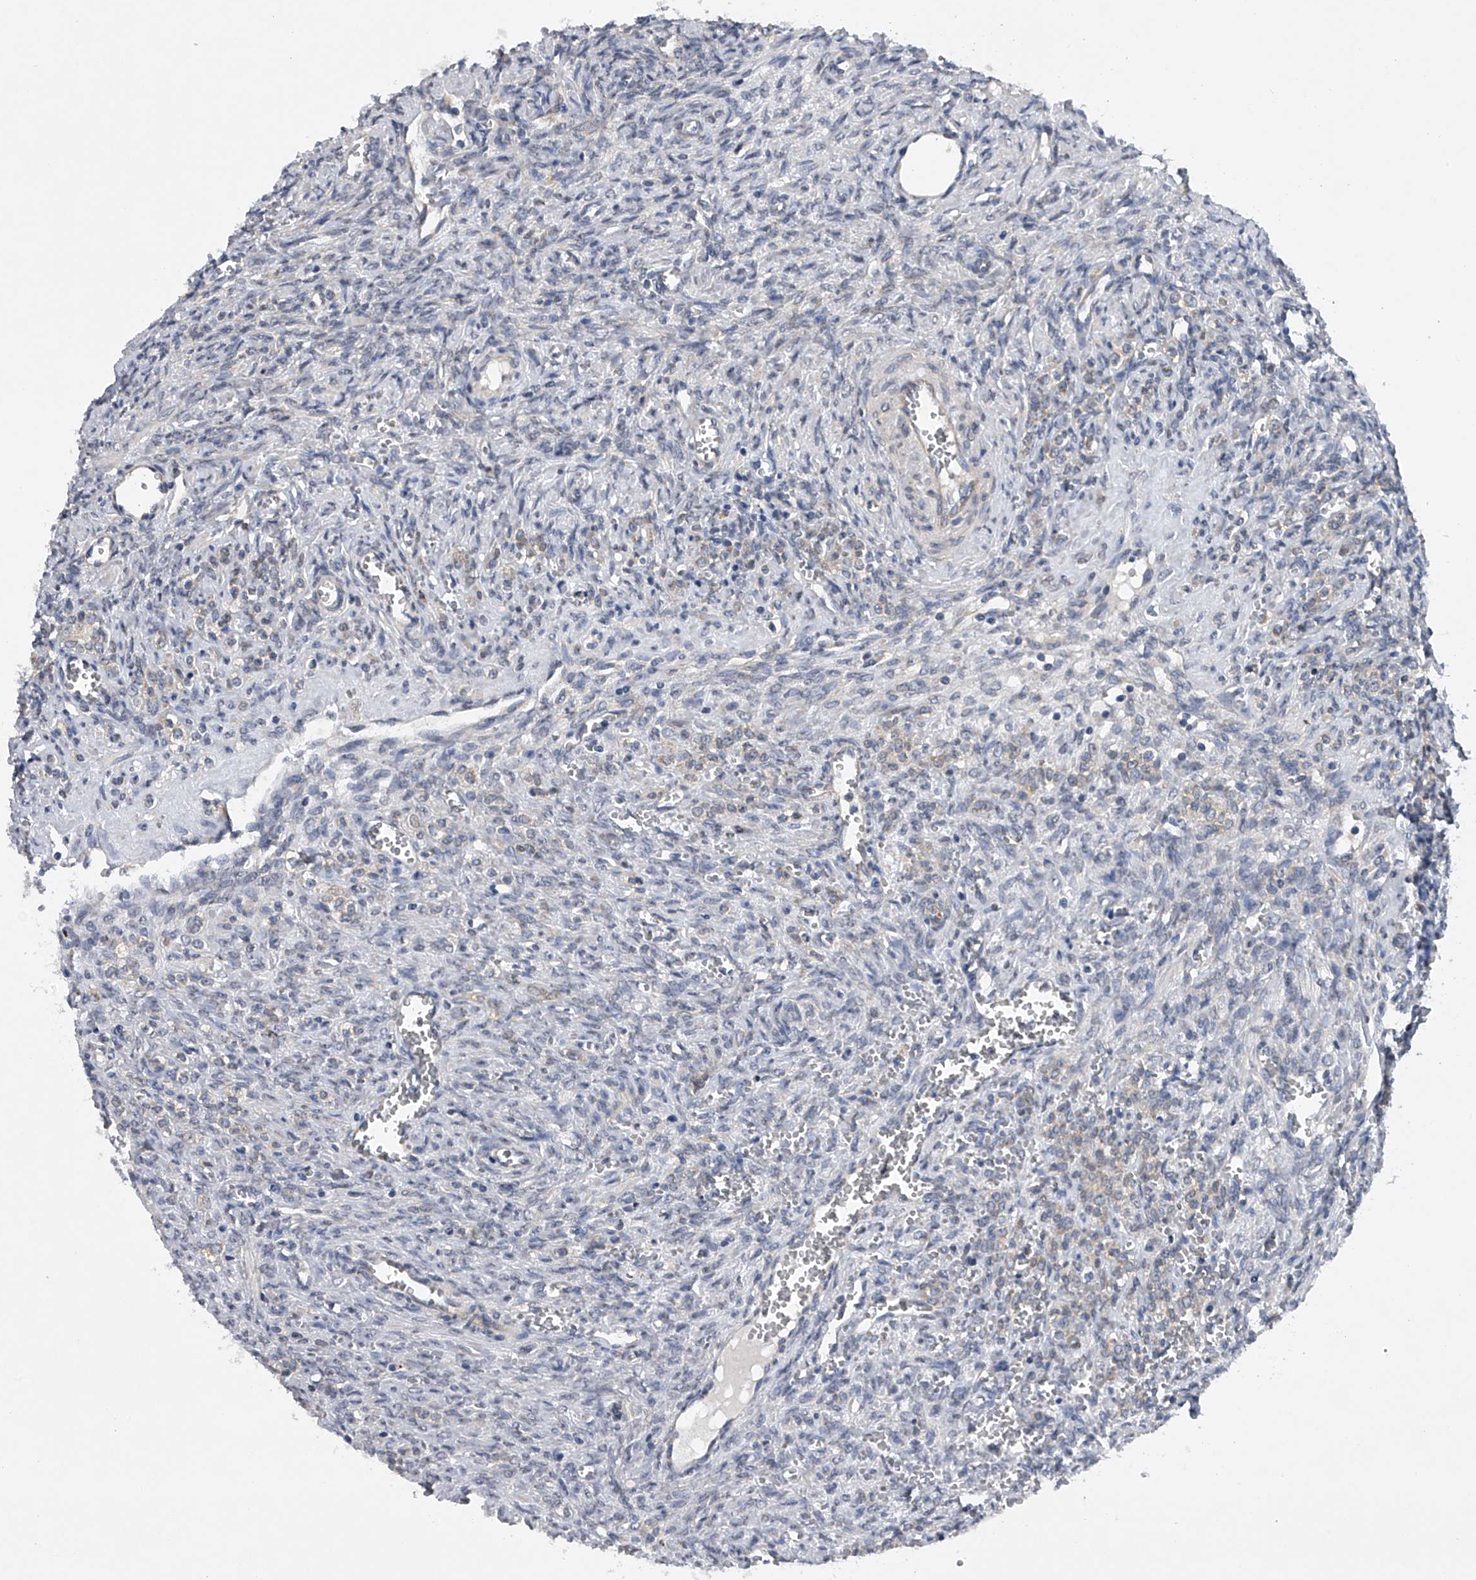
{"staining": {"intensity": "negative", "quantity": "none", "location": "none"}, "tissue": "ovary", "cell_type": "Ovarian stroma cells", "image_type": "normal", "snomed": [{"axis": "morphology", "description": "Normal tissue, NOS"}, {"axis": "topography", "description": "Ovary"}], "caption": "Protein analysis of unremarkable ovary exhibits no significant positivity in ovarian stroma cells.", "gene": "RNF5", "patient": {"sex": "female", "age": 41}}